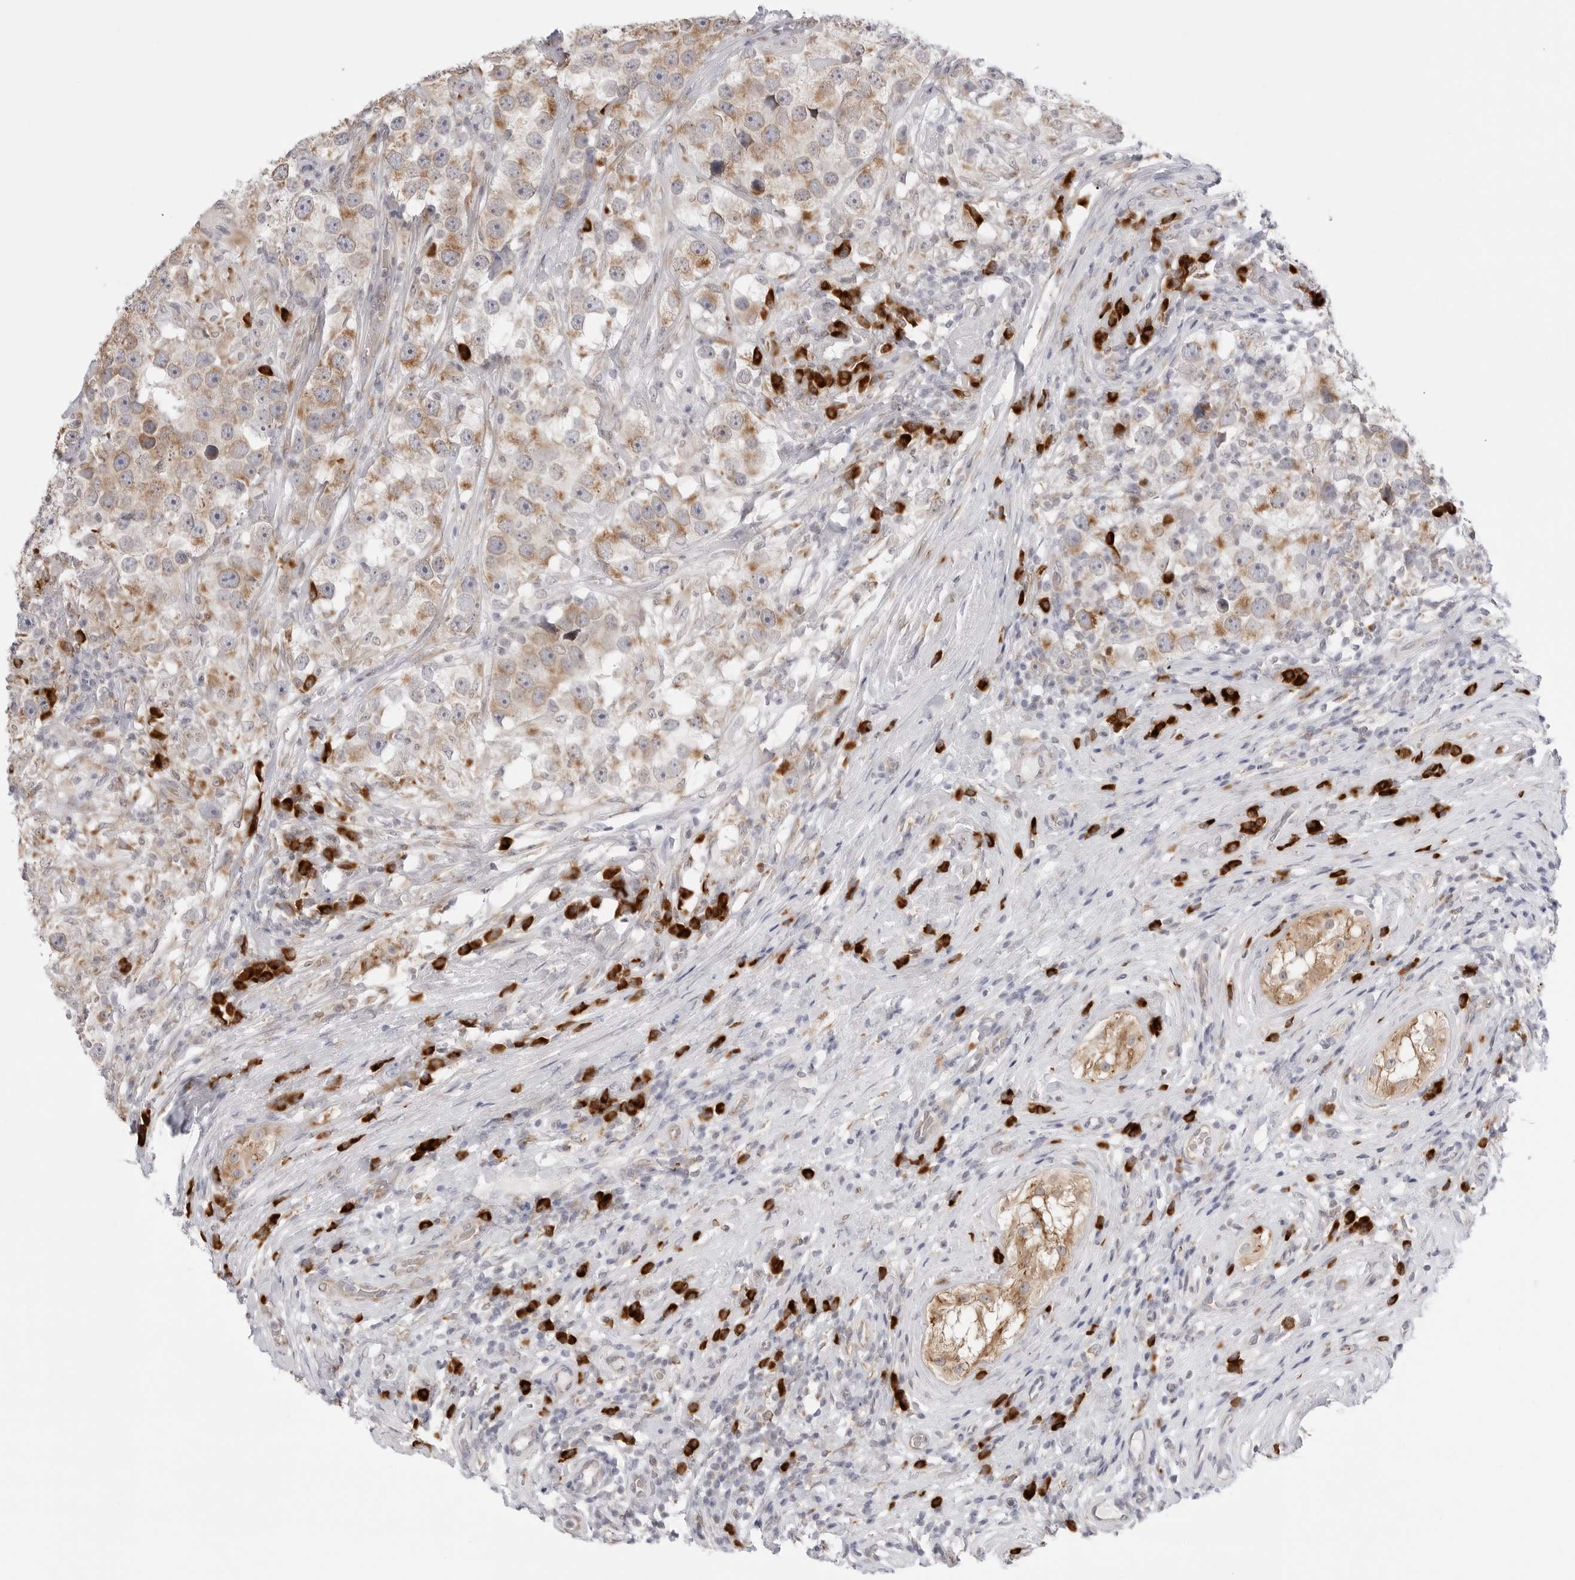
{"staining": {"intensity": "moderate", "quantity": "<25%", "location": "cytoplasmic/membranous"}, "tissue": "testis cancer", "cell_type": "Tumor cells", "image_type": "cancer", "snomed": [{"axis": "morphology", "description": "Seminoma, NOS"}, {"axis": "topography", "description": "Testis"}], "caption": "Immunohistochemical staining of testis cancer (seminoma) shows low levels of moderate cytoplasmic/membranous protein staining in about <25% of tumor cells.", "gene": "RPN1", "patient": {"sex": "male", "age": 49}}